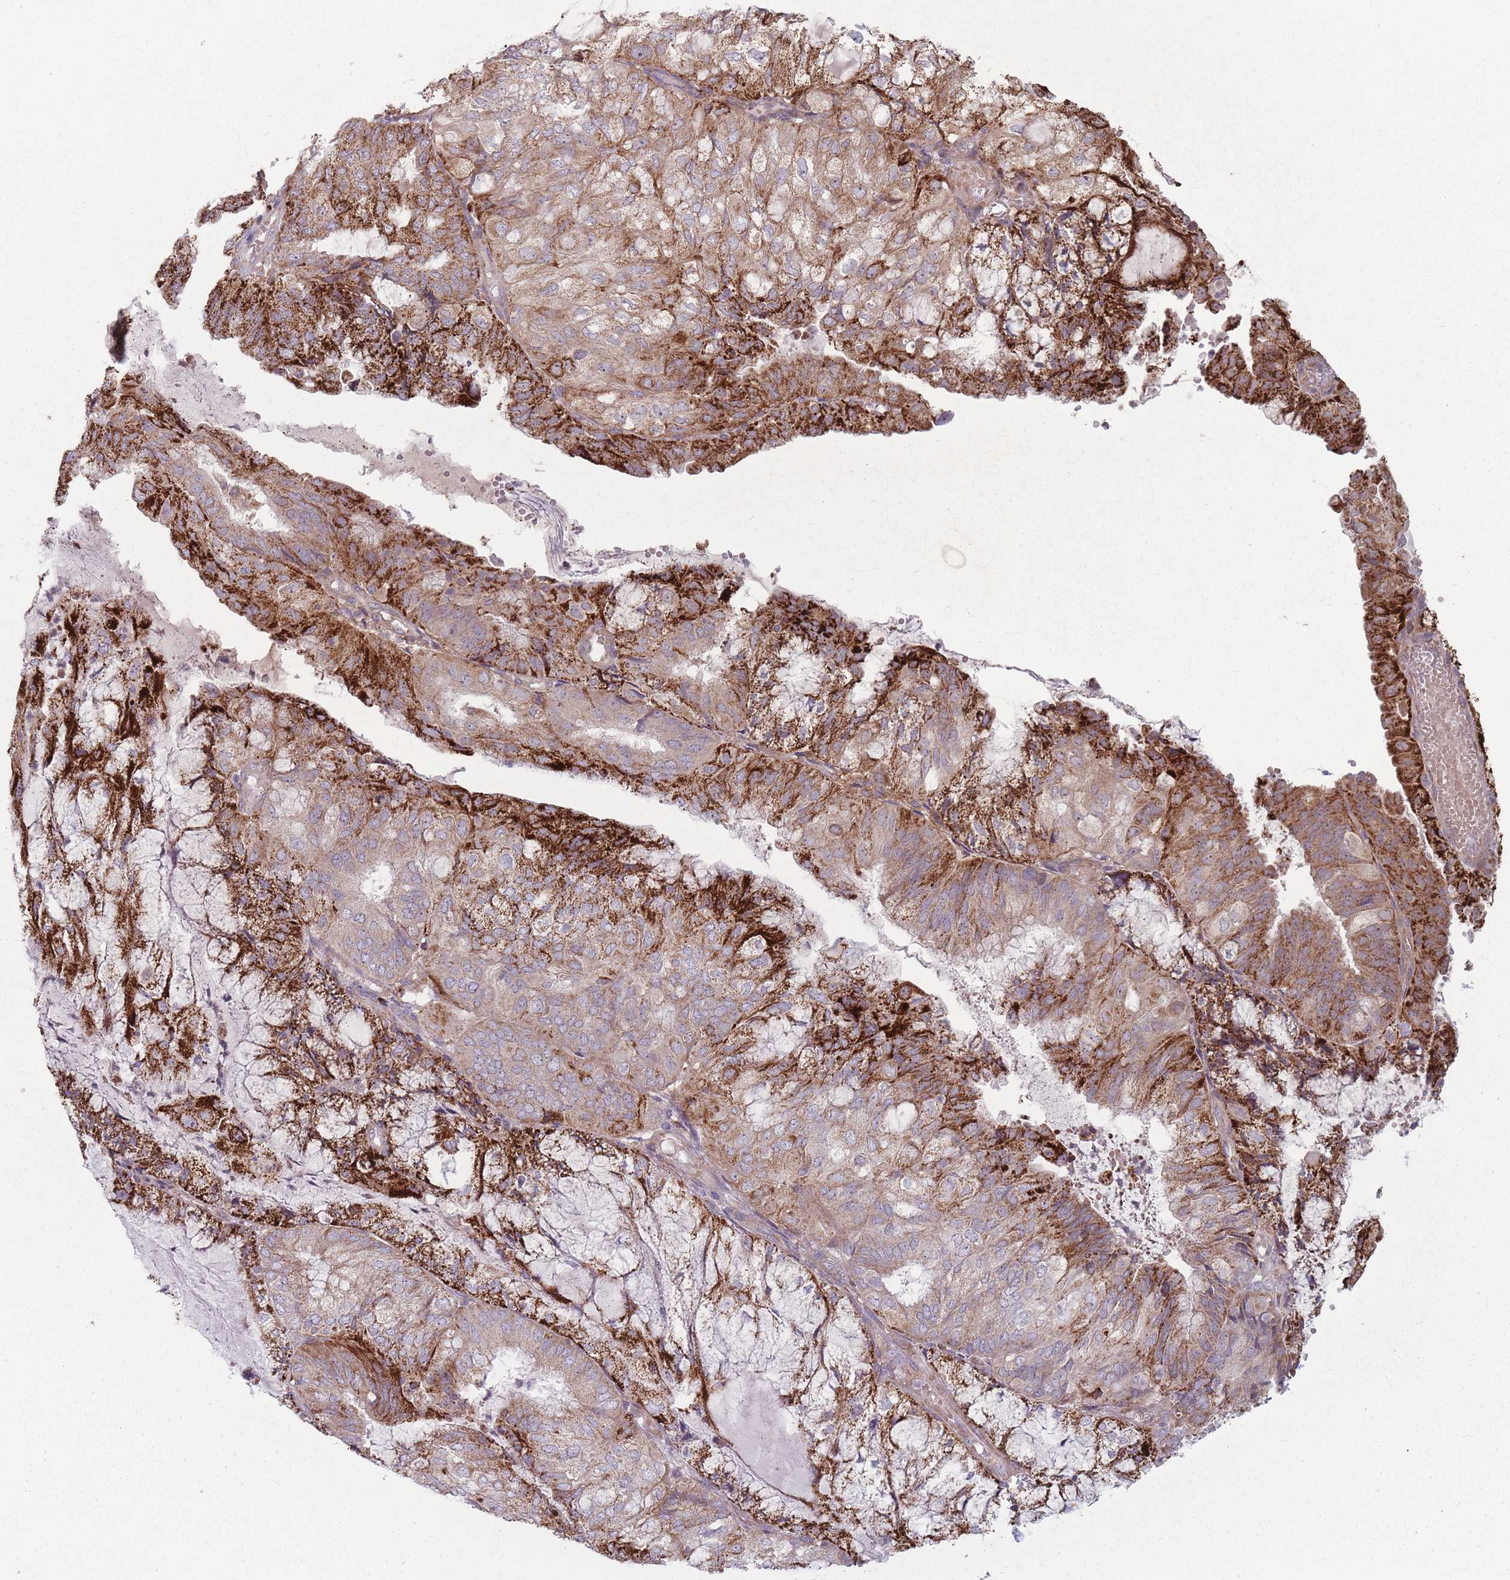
{"staining": {"intensity": "strong", "quantity": "25%-75%", "location": "cytoplasmic/membranous"}, "tissue": "endometrial cancer", "cell_type": "Tumor cells", "image_type": "cancer", "snomed": [{"axis": "morphology", "description": "Adenocarcinoma, NOS"}, {"axis": "topography", "description": "Endometrium"}], "caption": "Immunohistochemical staining of adenocarcinoma (endometrial) demonstrates strong cytoplasmic/membranous protein staining in about 25%-75% of tumor cells. The staining was performed using DAB (3,3'-diaminobenzidine) to visualize the protein expression in brown, while the nuclei were stained in blue with hematoxylin (Magnification: 20x).", "gene": "OR10Q1", "patient": {"sex": "female", "age": 81}}